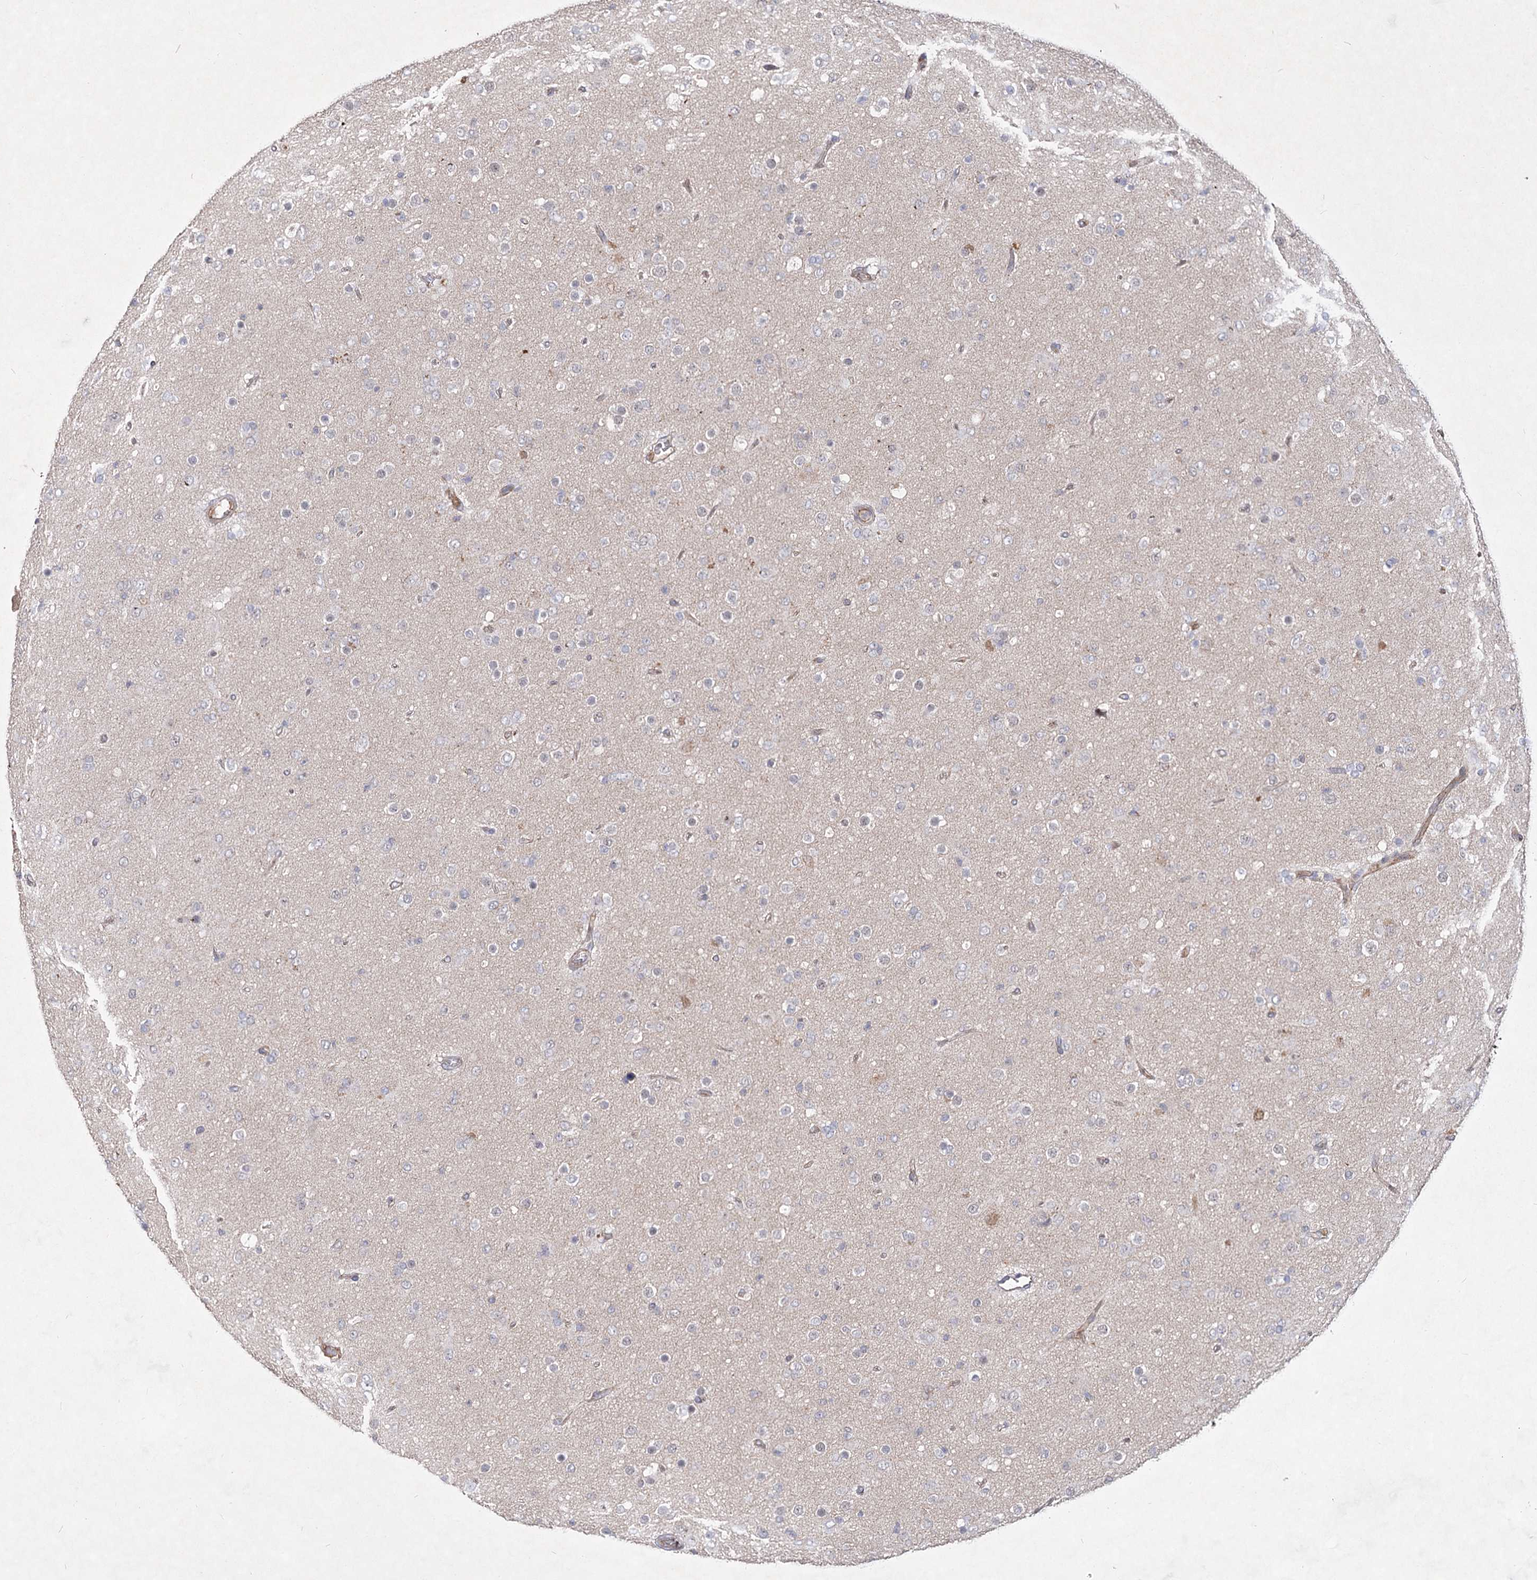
{"staining": {"intensity": "negative", "quantity": "none", "location": "none"}, "tissue": "glioma", "cell_type": "Tumor cells", "image_type": "cancer", "snomed": [{"axis": "morphology", "description": "Glioma, malignant, Low grade"}, {"axis": "topography", "description": "Brain"}], "caption": "The image shows no significant positivity in tumor cells of glioma.", "gene": "ATL2", "patient": {"sex": "male", "age": 65}}